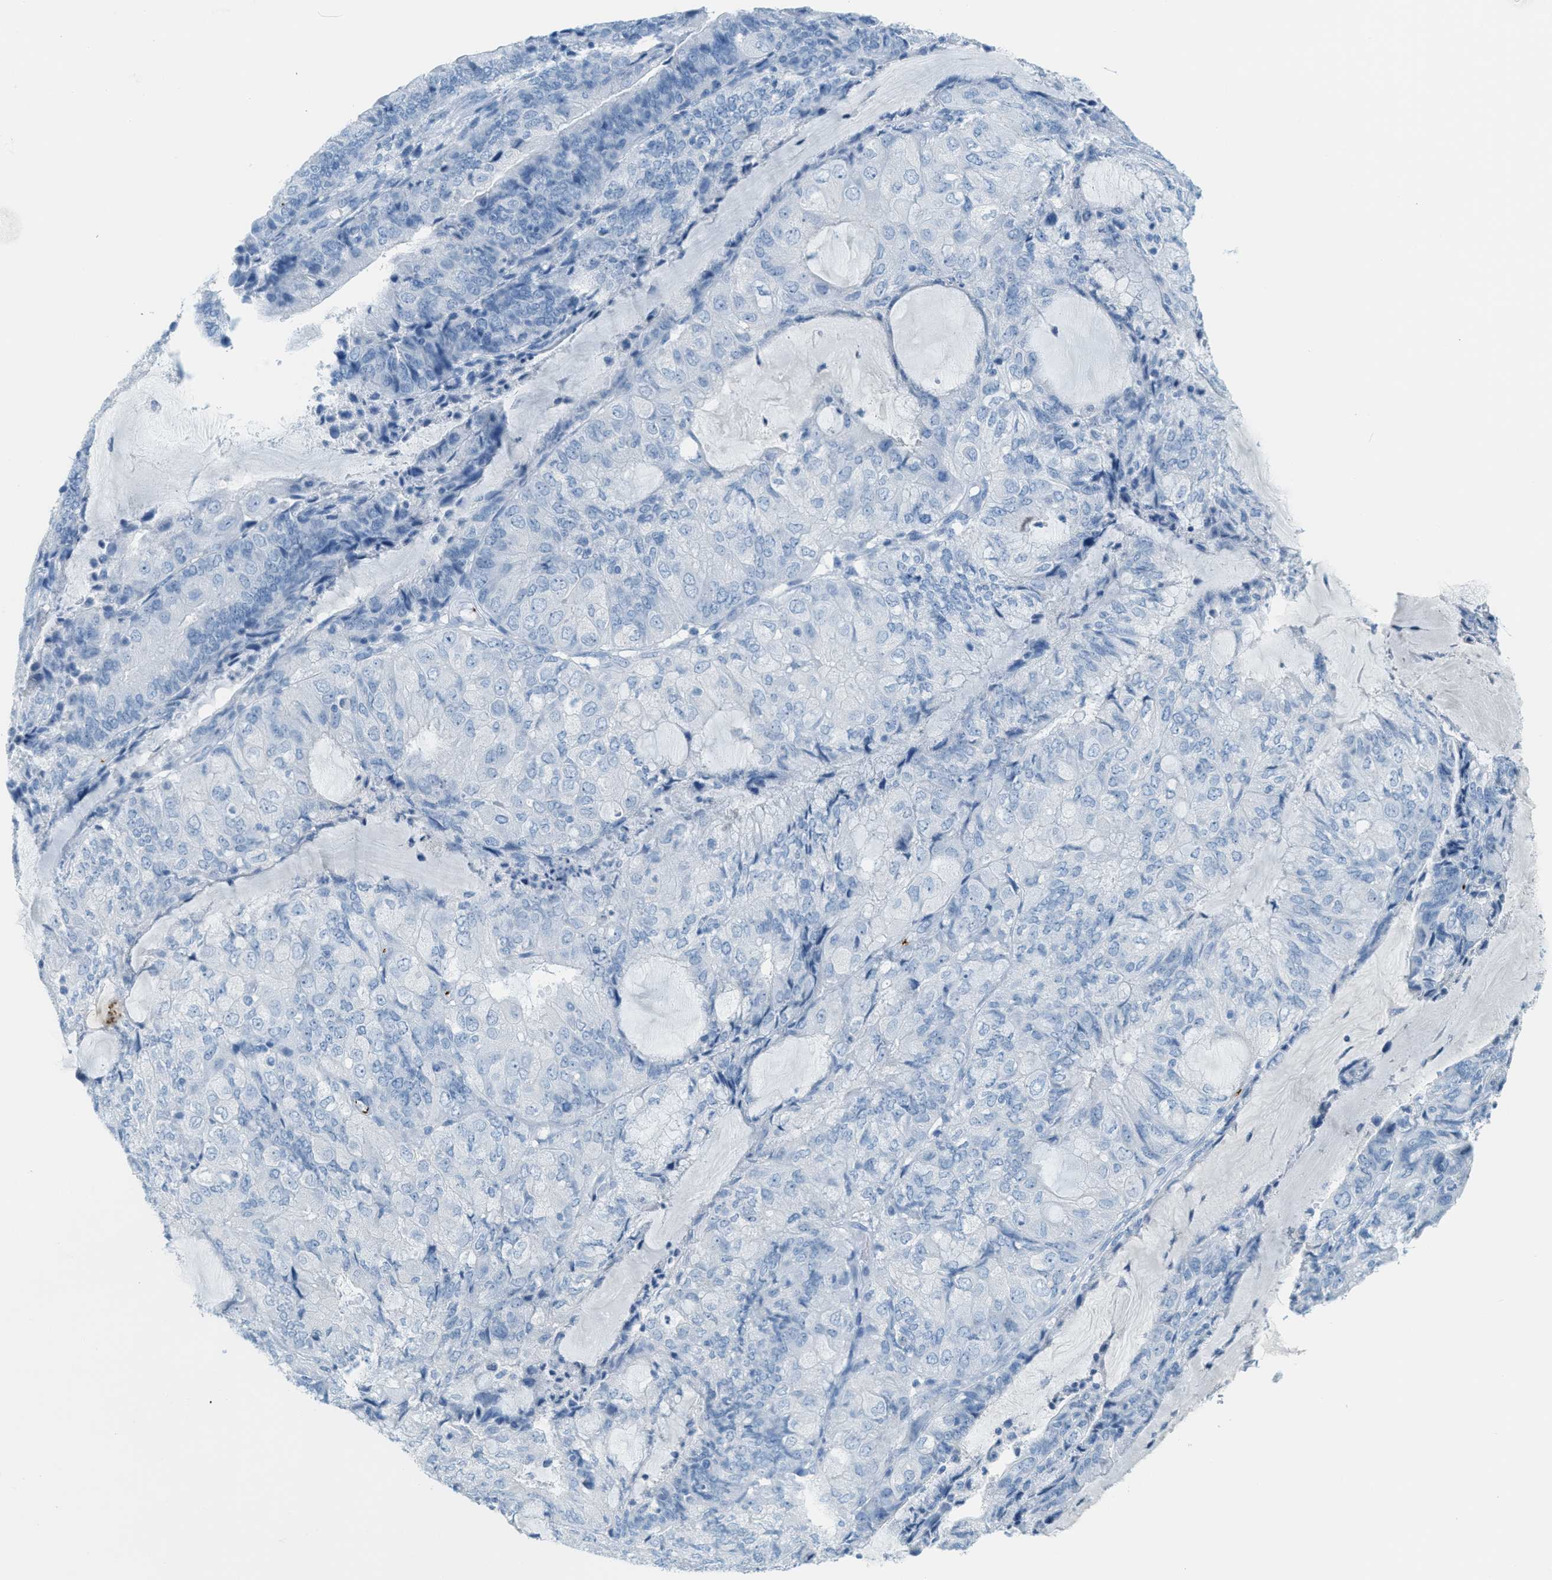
{"staining": {"intensity": "negative", "quantity": "none", "location": "none"}, "tissue": "endometrial cancer", "cell_type": "Tumor cells", "image_type": "cancer", "snomed": [{"axis": "morphology", "description": "Adenocarcinoma, NOS"}, {"axis": "topography", "description": "Endometrium"}], "caption": "Tumor cells show no significant protein positivity in endometrial cancer.", "gene": "PPBP", "patient": {"sex": "female", "age": 81}}